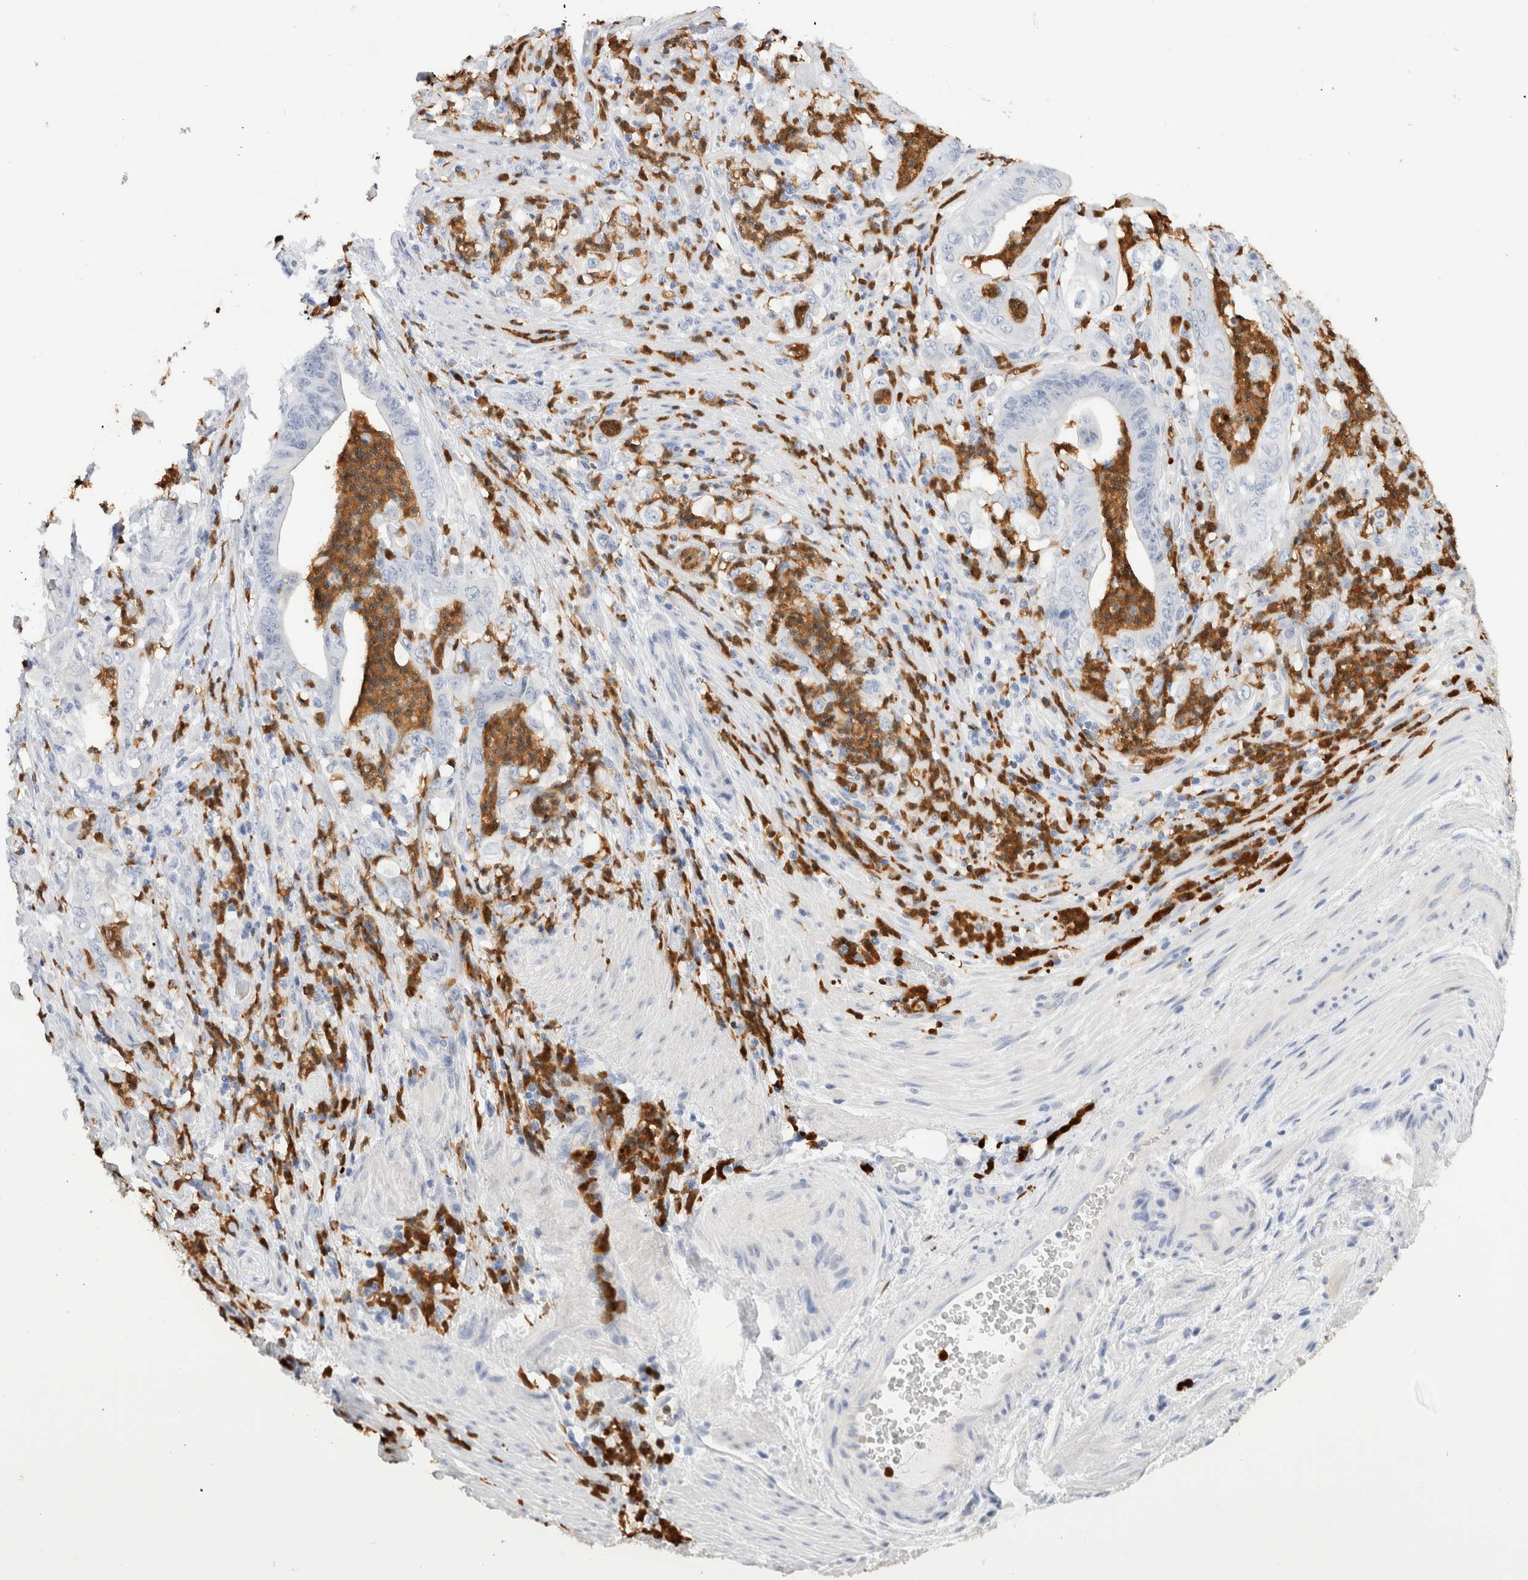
{"staining": {"intensity": "negative", "quantity": "none", "location": "none"}, "tissue": "stomach cancer", "cell_type": "Tumor cells", "image_type": "cancer", "snomed": [{"axis": "morphology", "description": "Adenocarcinoma, NOS"}, {"axis": "topography", "description": "Stomach"}], "caption": "An image of adenocarcinoma (stomach) stained for a protein shows no brown staining in tumor cells. The staining was performed using DAB to visualize the protein expression in brown, while the nuclei were stained in blue with hematoxylin (Magnification: 20x).", "gene": "SLC10A5", "patient": {"sex": "female", "age": 73}}